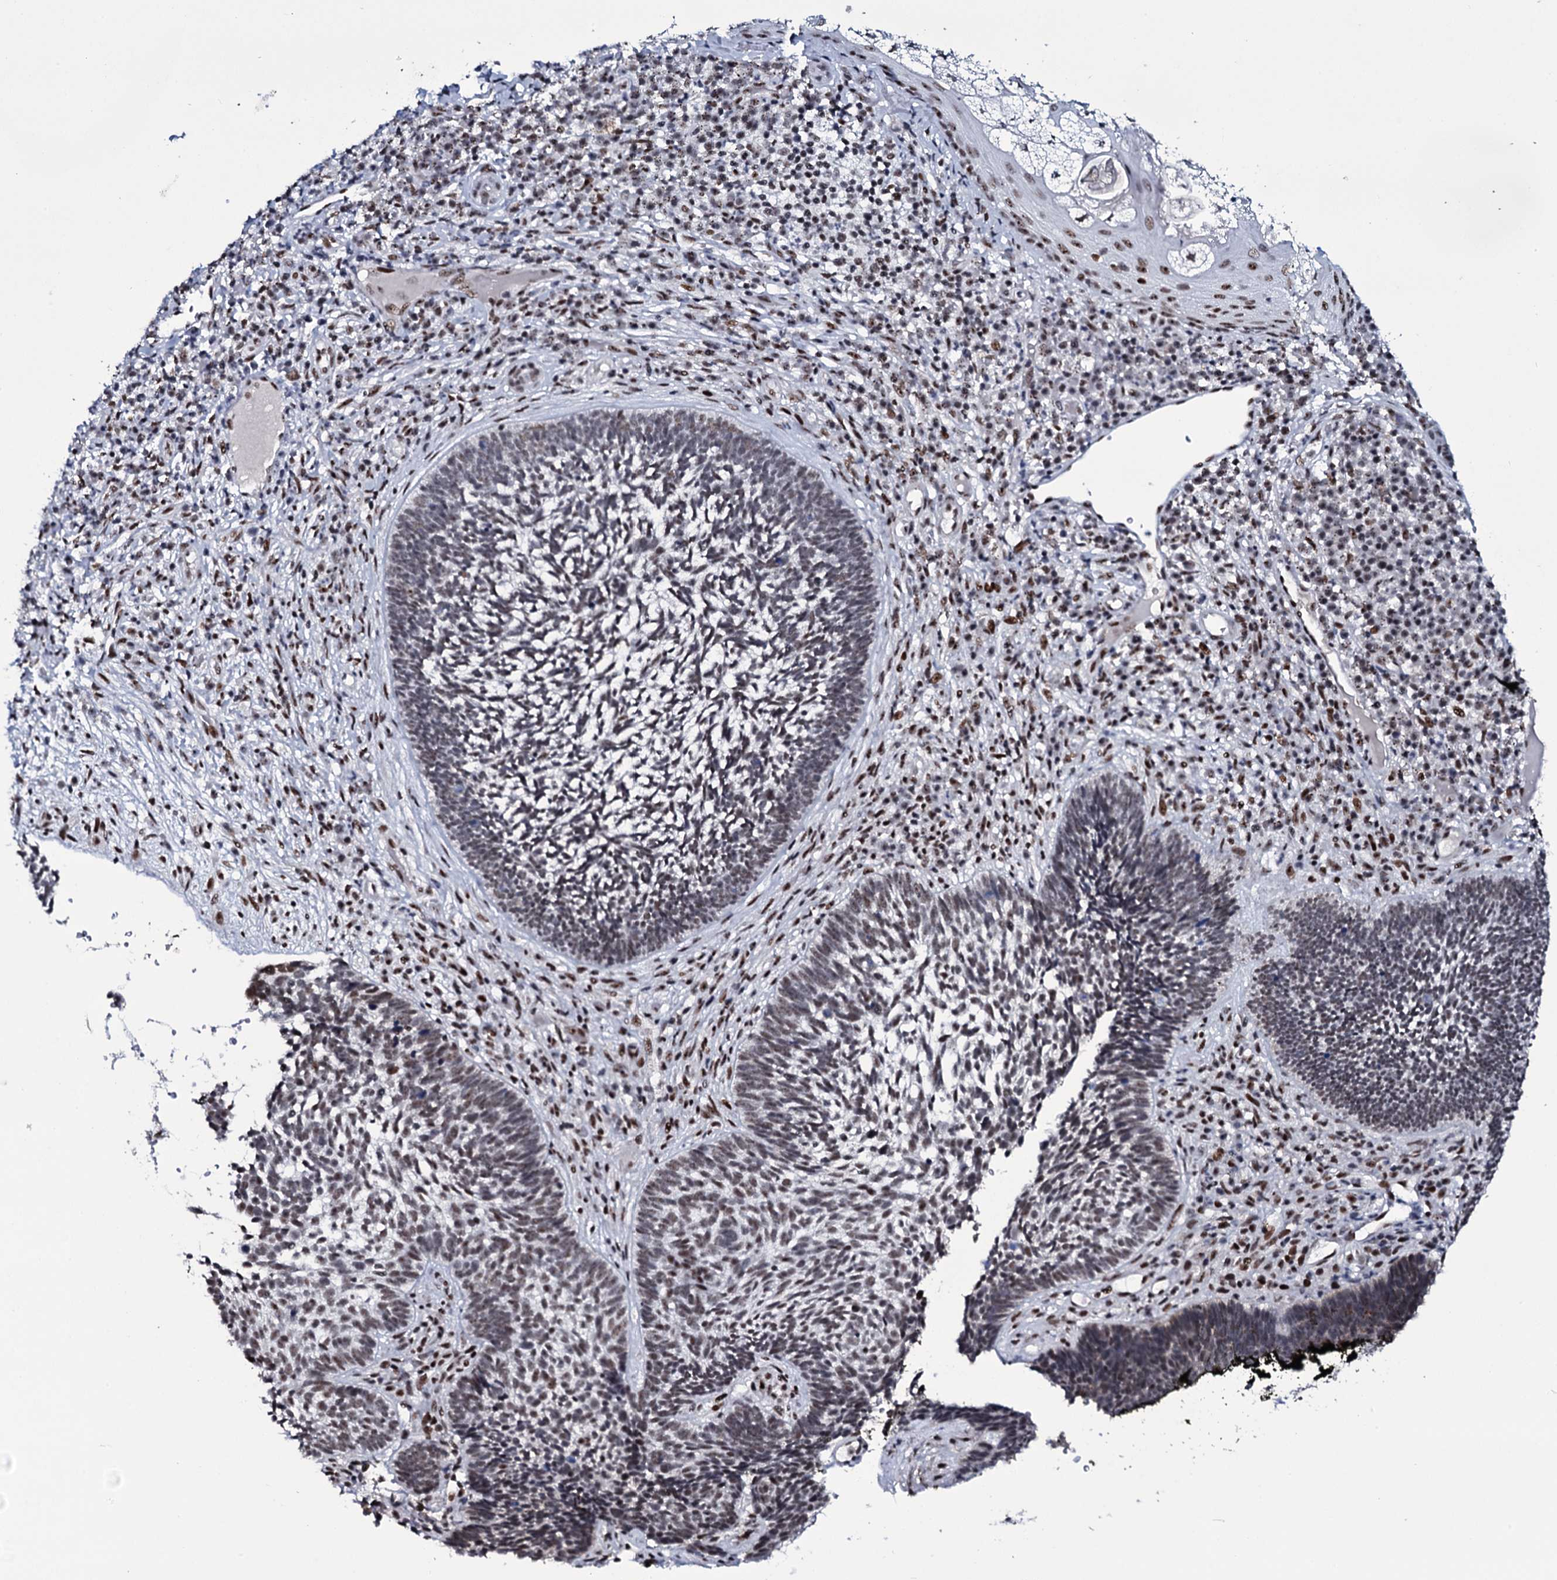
{"staining": {"intensity": "moderate", "quantity": "<25%", "location": "nuclear"}, "tissue": "skin cancer", "cell_type": "Tumor cells", "image_type": "cancer", "snomed": [{"axis": "morphology", "description": "Basal cell carcinoma"}, {"axis": "topography", "description": "Skin"}], "caption": "Tumor cells display low levels of moderate nuclear expression in about <25% of cells in basal cell carcinoma (skin). Nuclei are stained in blue.", "gene": "ZMIZ2", "patient": {"sex": "male", "age": 88}}